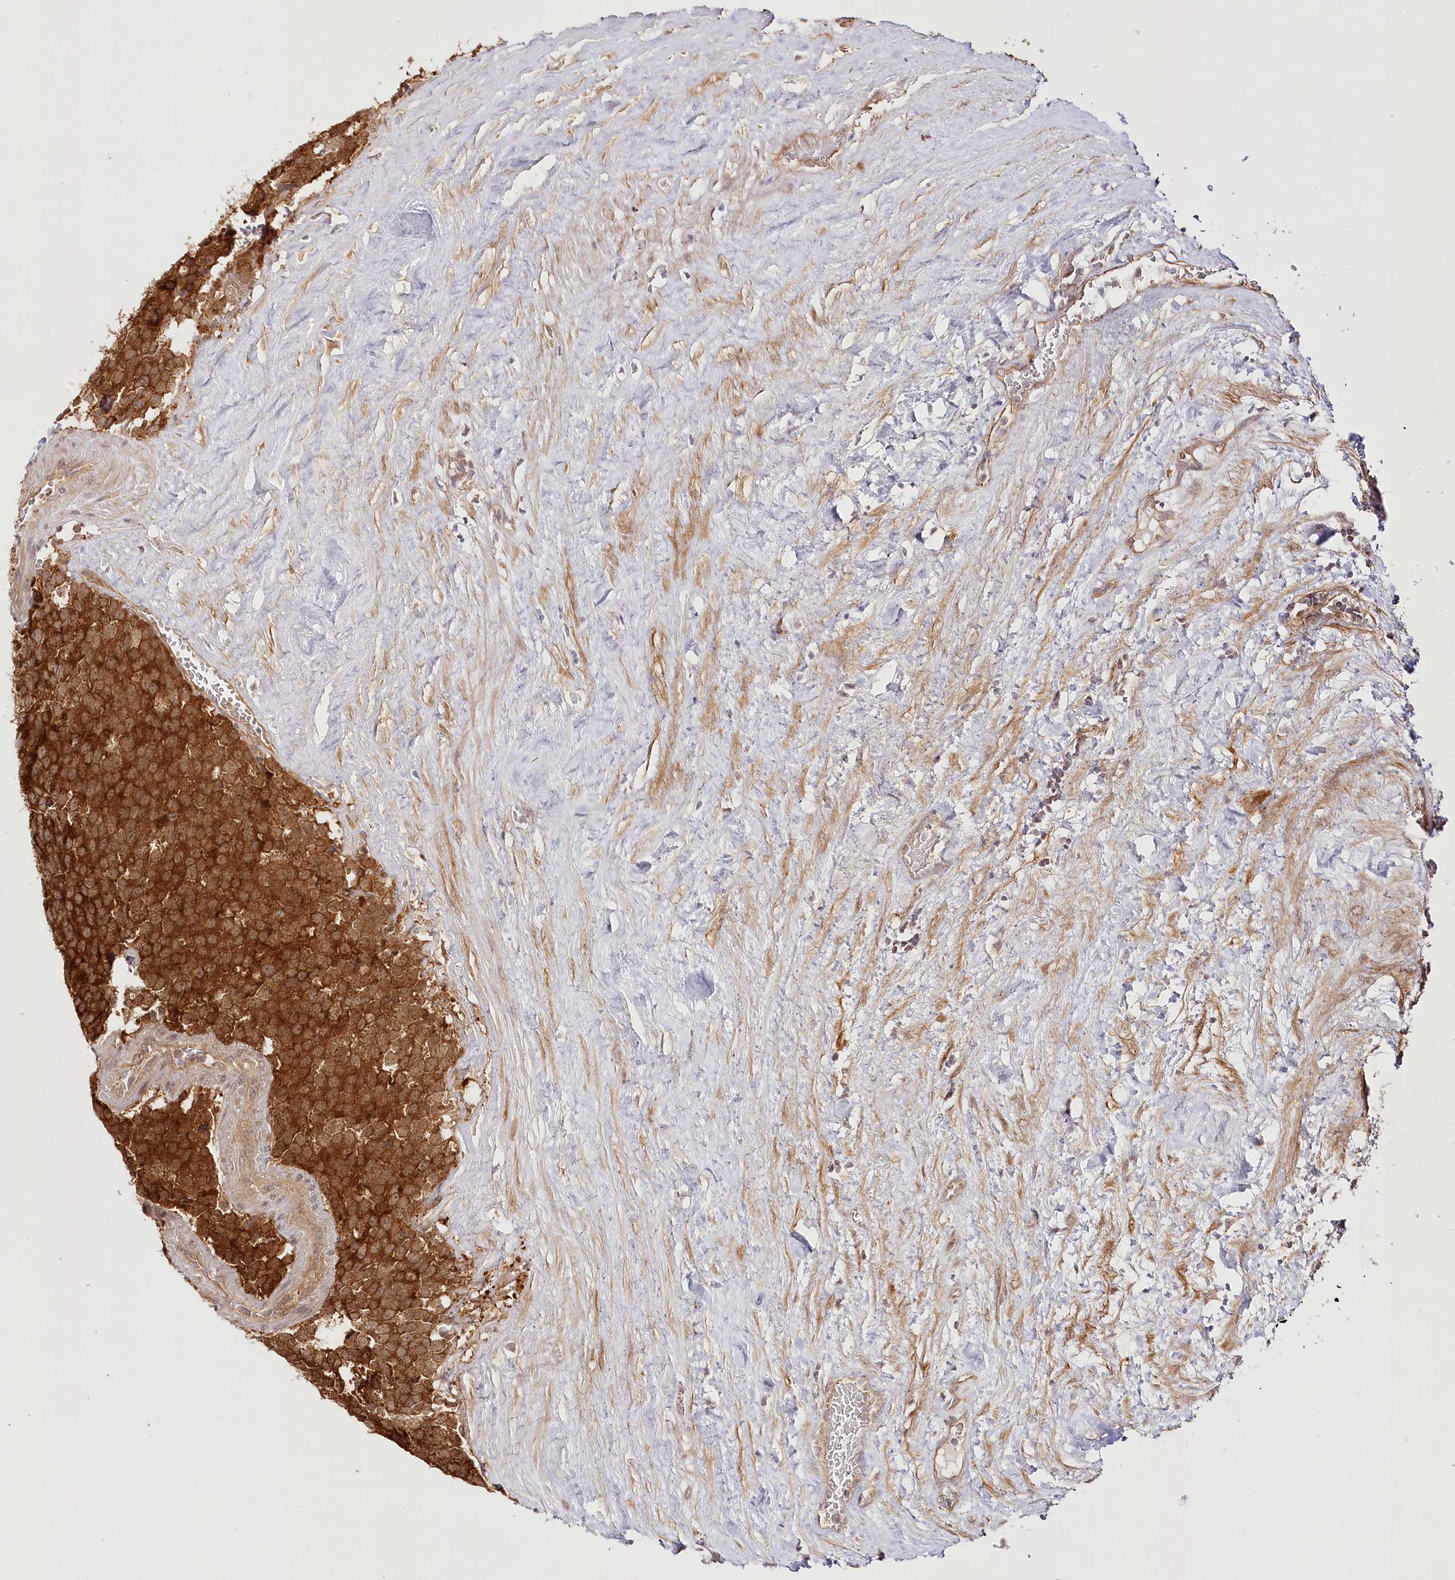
{"staining": {"intensity": "strong", "quantity": ">75%", "location": "cytoplasmic/membranous"}, "tissue": "testis cancer", "cell_type": "Tumor cells", "image_type": "cancer", "snomed": [{"axis": "morphology", "description": "Seminoma, NOS"}, {"axis": "topography", "description": "Testis"}], "caption": "Brown immunohistochemical staining in human testis seminoma shows strong cytoplasmic/membranous positivity in approximately >75% of tumor cells.", "gene": "INPP4B", "patient": {"sex": "male", "age": 71}}